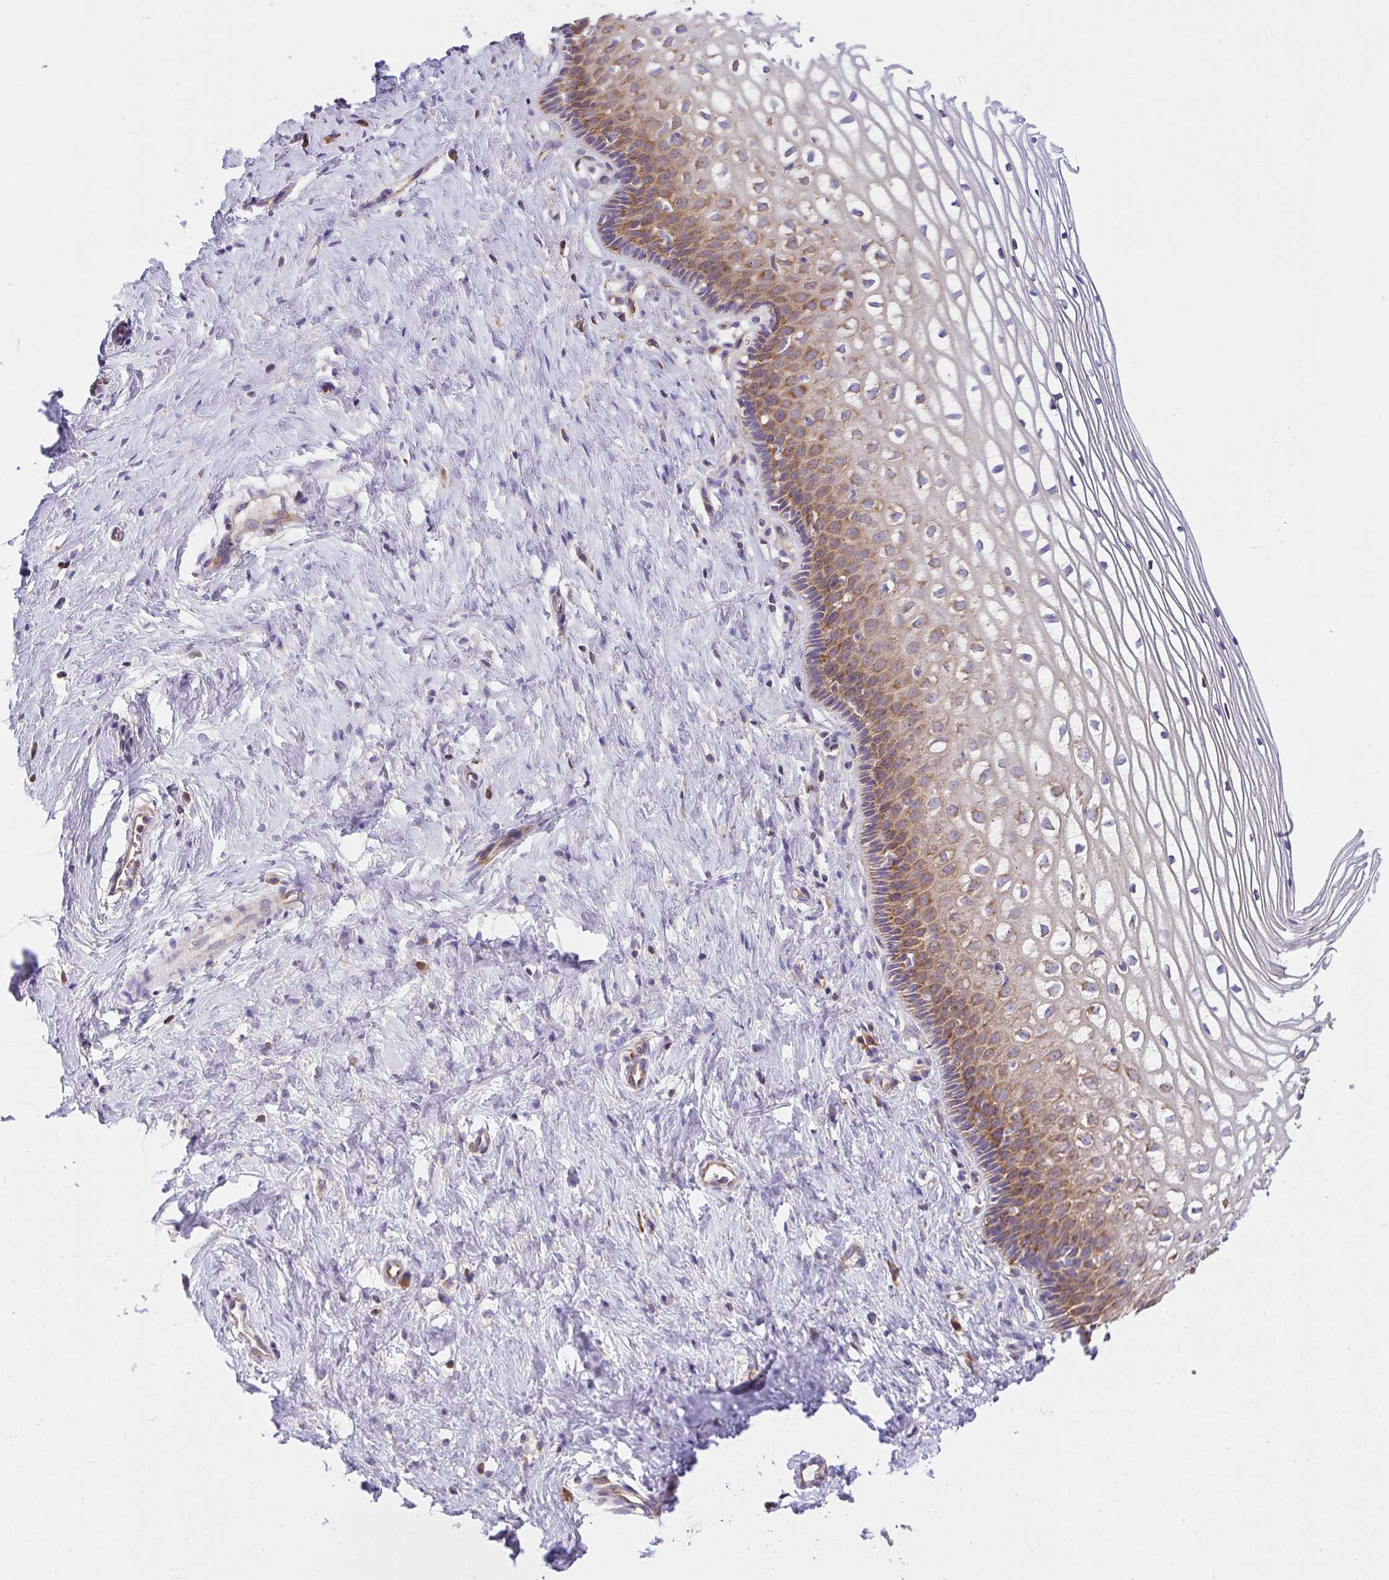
{"staining": {"intensity": "negative", "quantity": "none", "location": "none"}, "tissue": "cervix", "cell_type": "Glandular cells", "image_type": "normal", "snomed": [{"axis": "morphology", "description": "Normal tissue, NOS"}, {"axis": "topography", "description": "Cervix"}], "caption": "This is an immunohistochemistry photomicrograph of normal human cervix. There is no staining in glandular cells.", "gene": "GFPT2", "patient": {"sex": "female", "age": 36}}